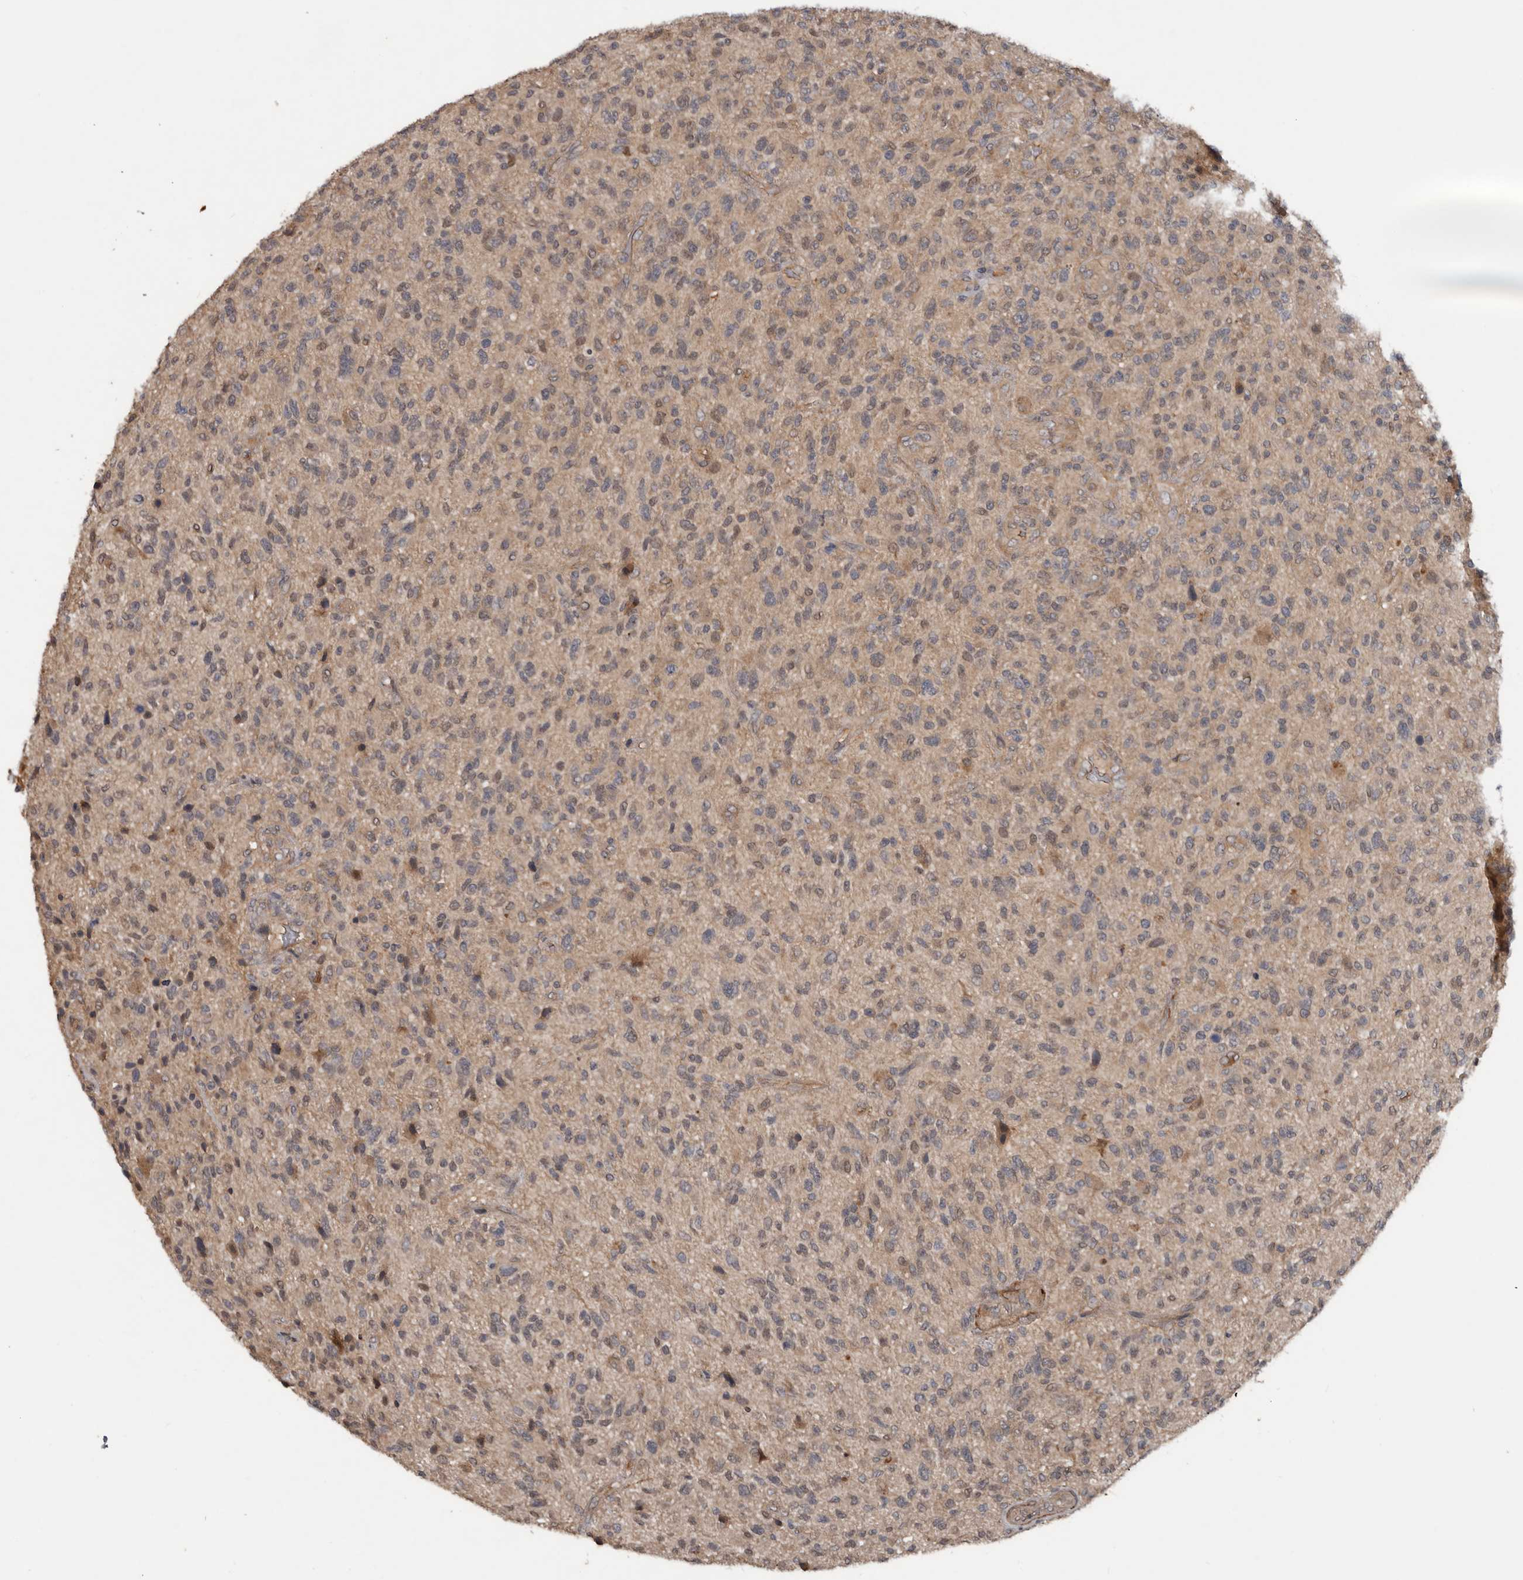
{"staining": {"intensity": "weak", "quantity": "25%-75%", "location": "cytoplasmic/membranous,nuclear"}, "tissue": "glioma", "cell_type": "Tumor cells", "image_type": "cancer", "snomed": [{"axis": "morphology", "description": "Glioma, malignant, High grade"}, {"axis": "topography", "description": "Brain"}], "caption": "DAB immunohistochemical staining of human glioma reveals weak cytoplasmic/membranous and nuclear protein positivity in approximately 25%-75% of tumor cells. The protein of interest is stained brown, and the nuclei are stained in blue (DAB (3,3'-diaminobenzidine) IHC with brightfield microscopy, high magnification).", "gene": "DNAJB4", "patient": {"sex": "male", "age": 47}}